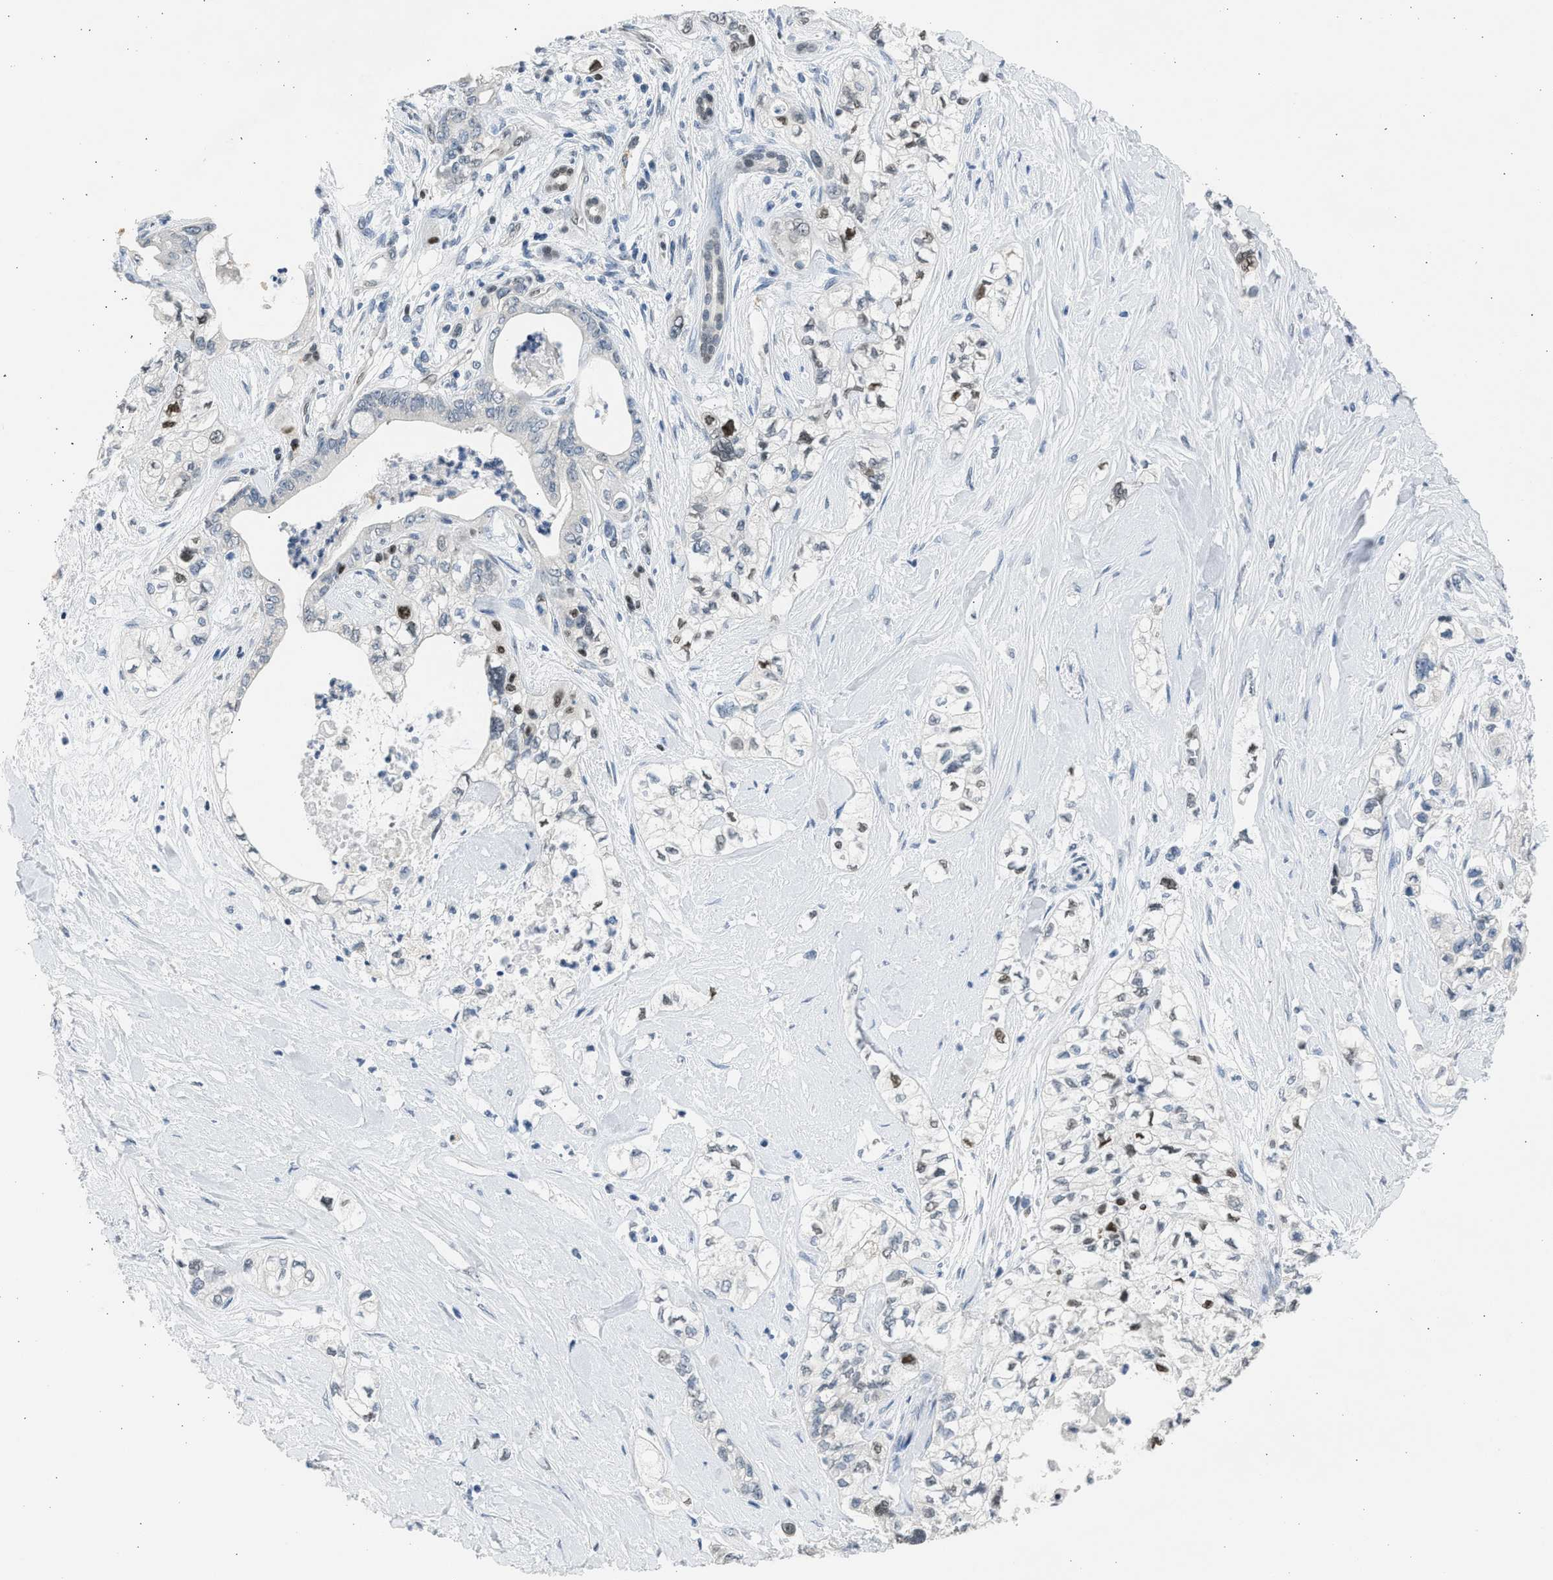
{"staining": {"intensity": "negative", "quantity": "none", "location": "none"}, "tissue": "pancreatic cancer", "cell_type": "Tumor cells", "image_type": "cancer", "snomed": [{"axis": "morphology", "description": "Adenocarcinoma, NOS"}, {"axis": "topography", "description": "Pancreas"}], "caption": "This is an IHC image of pancreatic cancer (adenocarcinoma). There is no expression in tumor cells.", "gene": "HMGN3", "patient": {"sex": "male", "age": 70}}